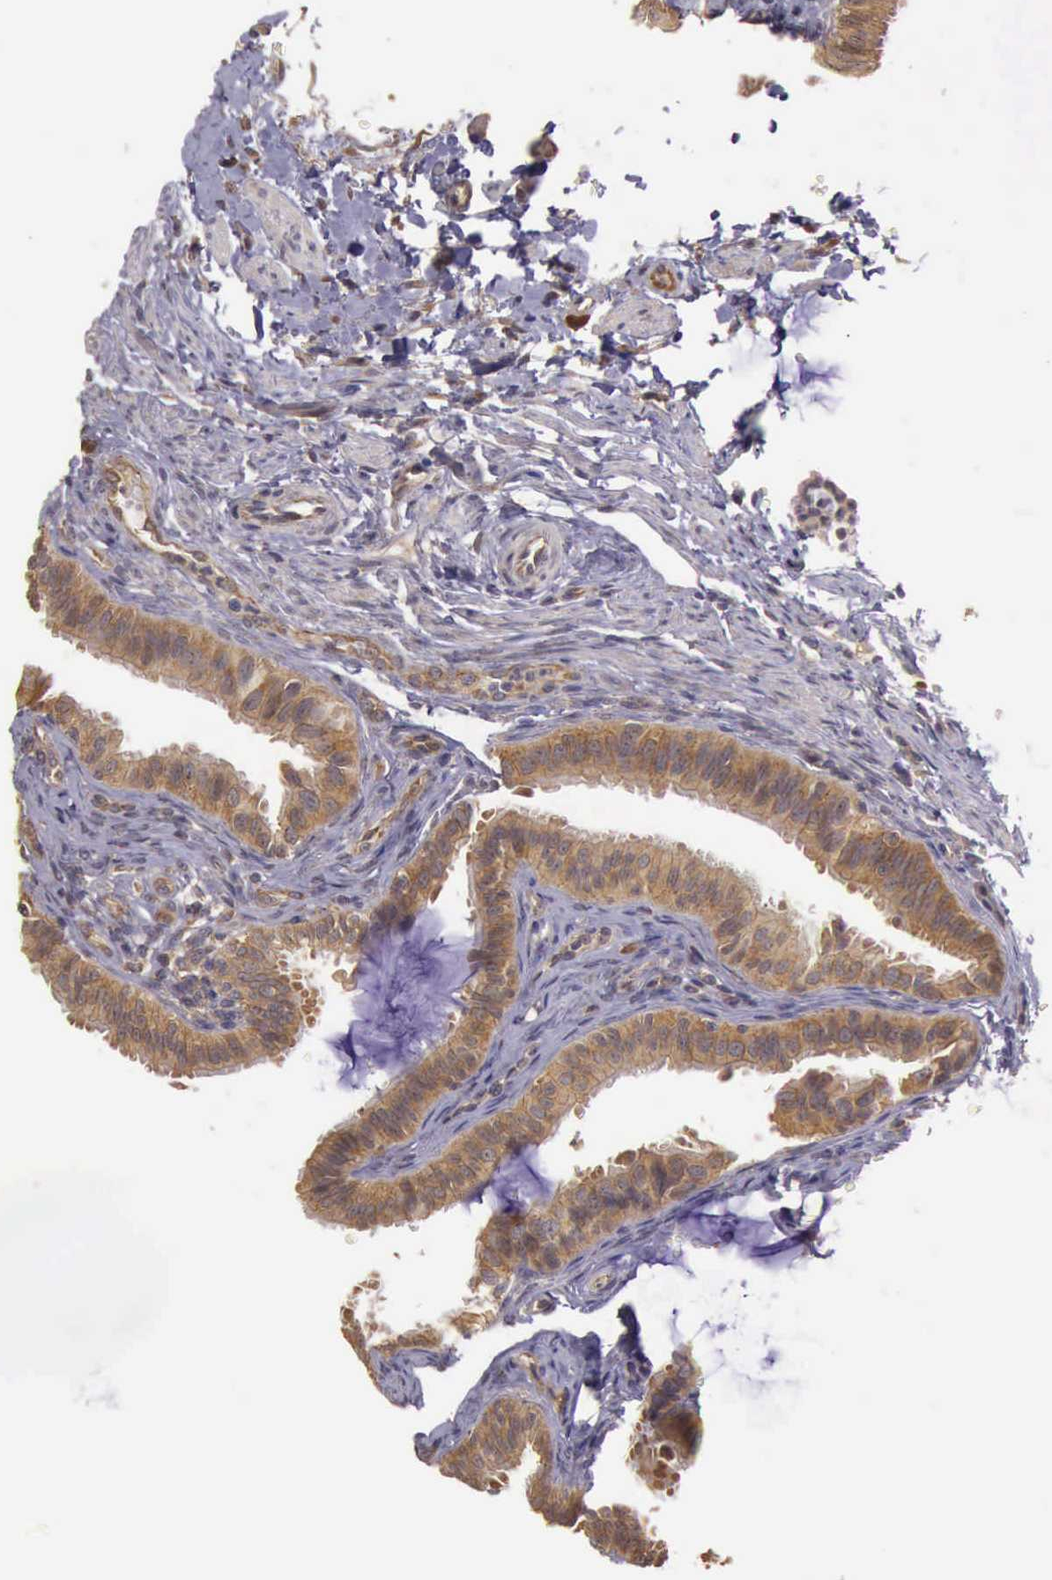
{"staining": {"intensity": "moderate", "quantity": ">75%", "location": "cytoplasmic/membranous"}, "tissue": "fallopian tube", "cell_type": "Glandular cells", "image_type": "normal", "snomed": [{"axis": "morphology", "description": "Normal tissue, NOS"}, {"axis": "topography", "description": "Fallopian tube"}], "caption": "Protein expression analysis of normal human fallopian tube reveals moderate cytoplasmic/membranous expression in about >75% of glandular cells. (Brightfield microscopy of DAB IHC at high magnification).", "gene": "EIF5", "patient": {"sex": "female", "age": 42}}